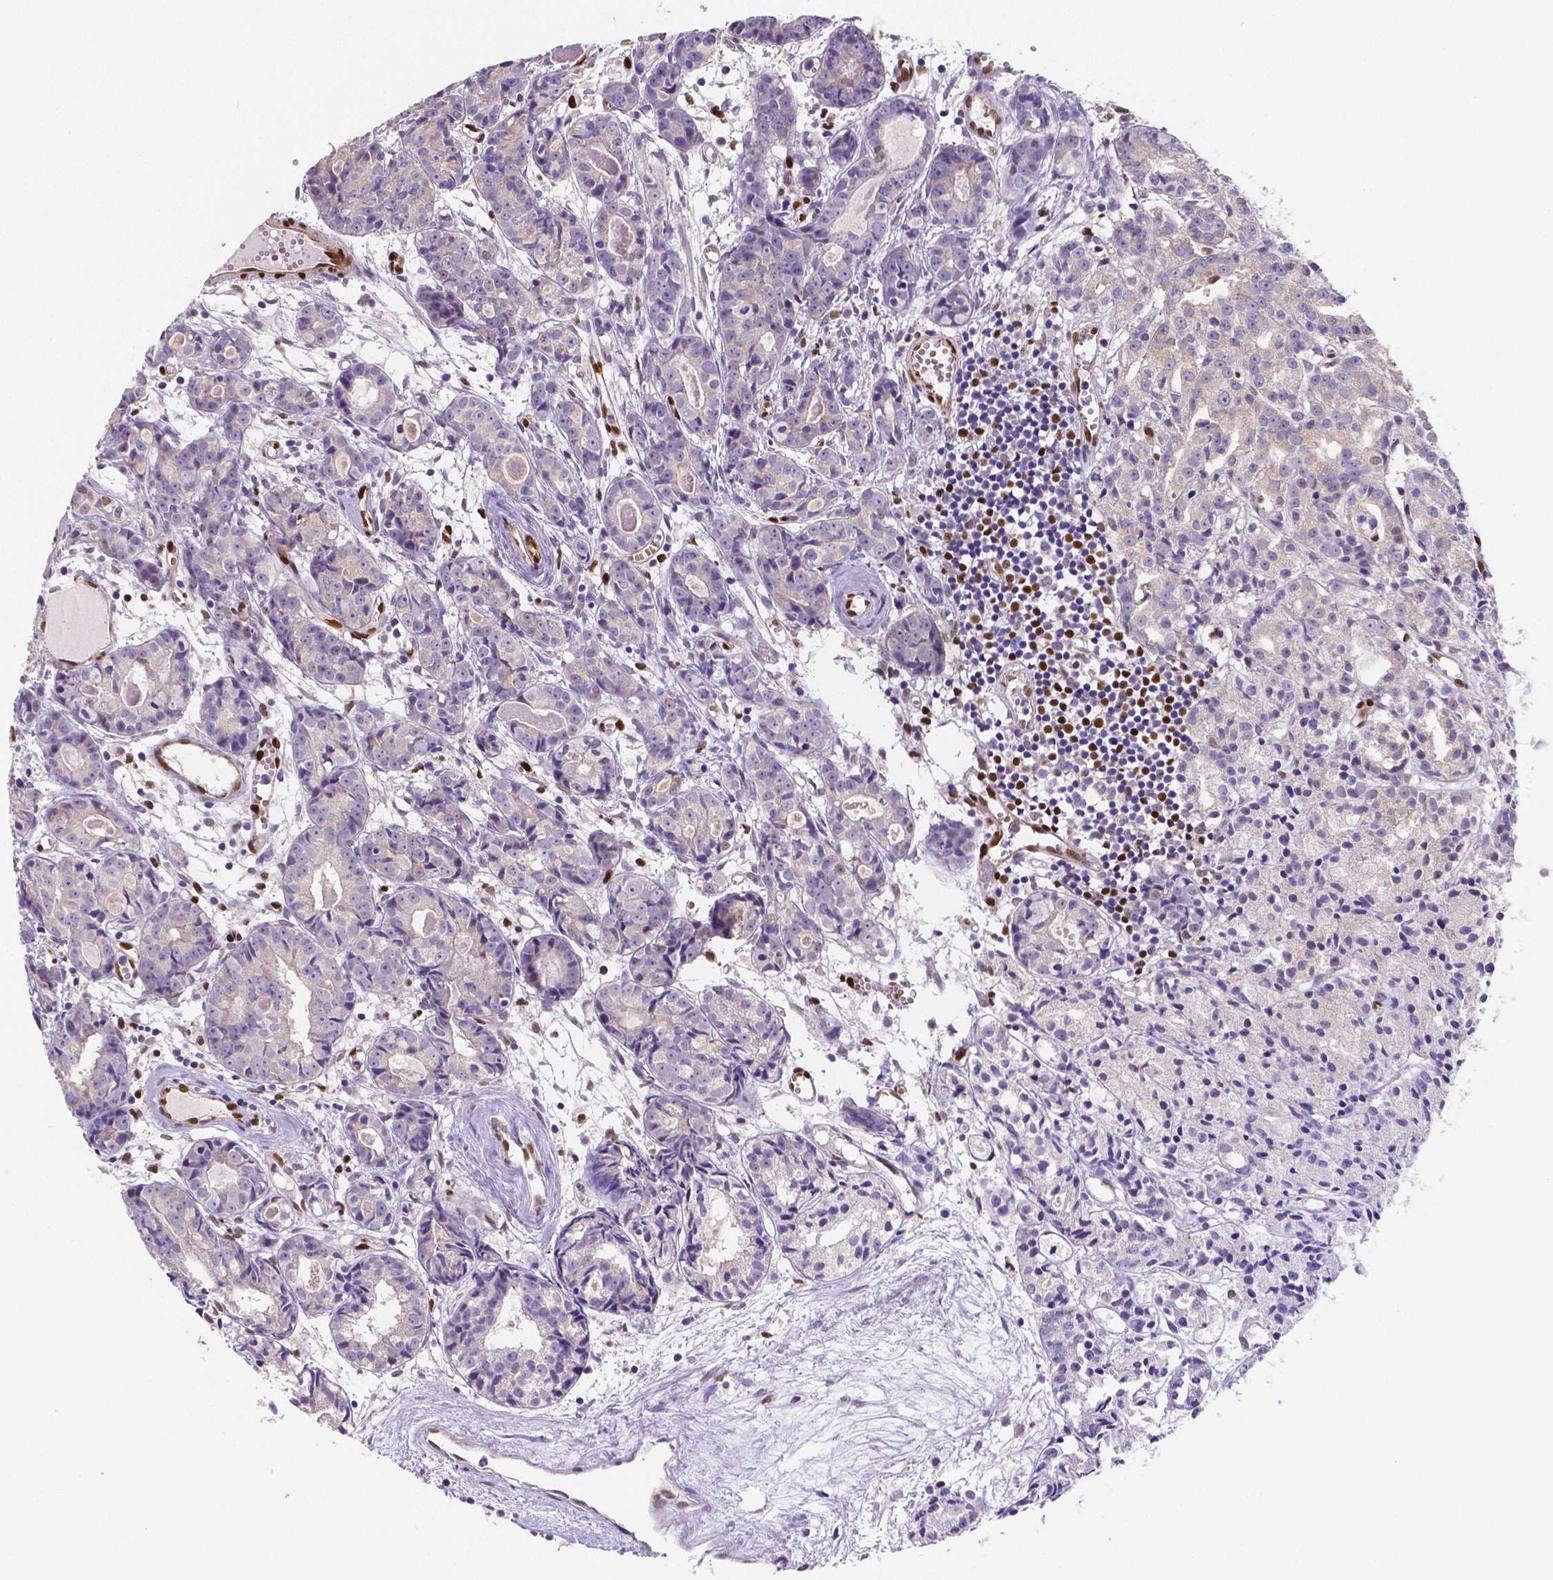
{"staining": {"intensity": "negative", "quantity": "none", "location": "none"}, "tissue": "prostate cancer", "cell_type": "Tumor cells", "image_type": "cancer", "snomed": [{"axis": "morphology", "description": "Adenocarcinoma, Medium grade"}, {"axis": "topography", "description": "Prostate"}], "caption": "High magnification brightfield microscopy of prostate cancer (adenocarcinoma (medium-grade)) stained with DAB (3,3'-diaminobenzidine) (brown) and counterstained with hematoxylin (blue): tumor cells show no significant staining.", "gene": "MEF2C", "patient": {"sex": "male", "age": 74}}